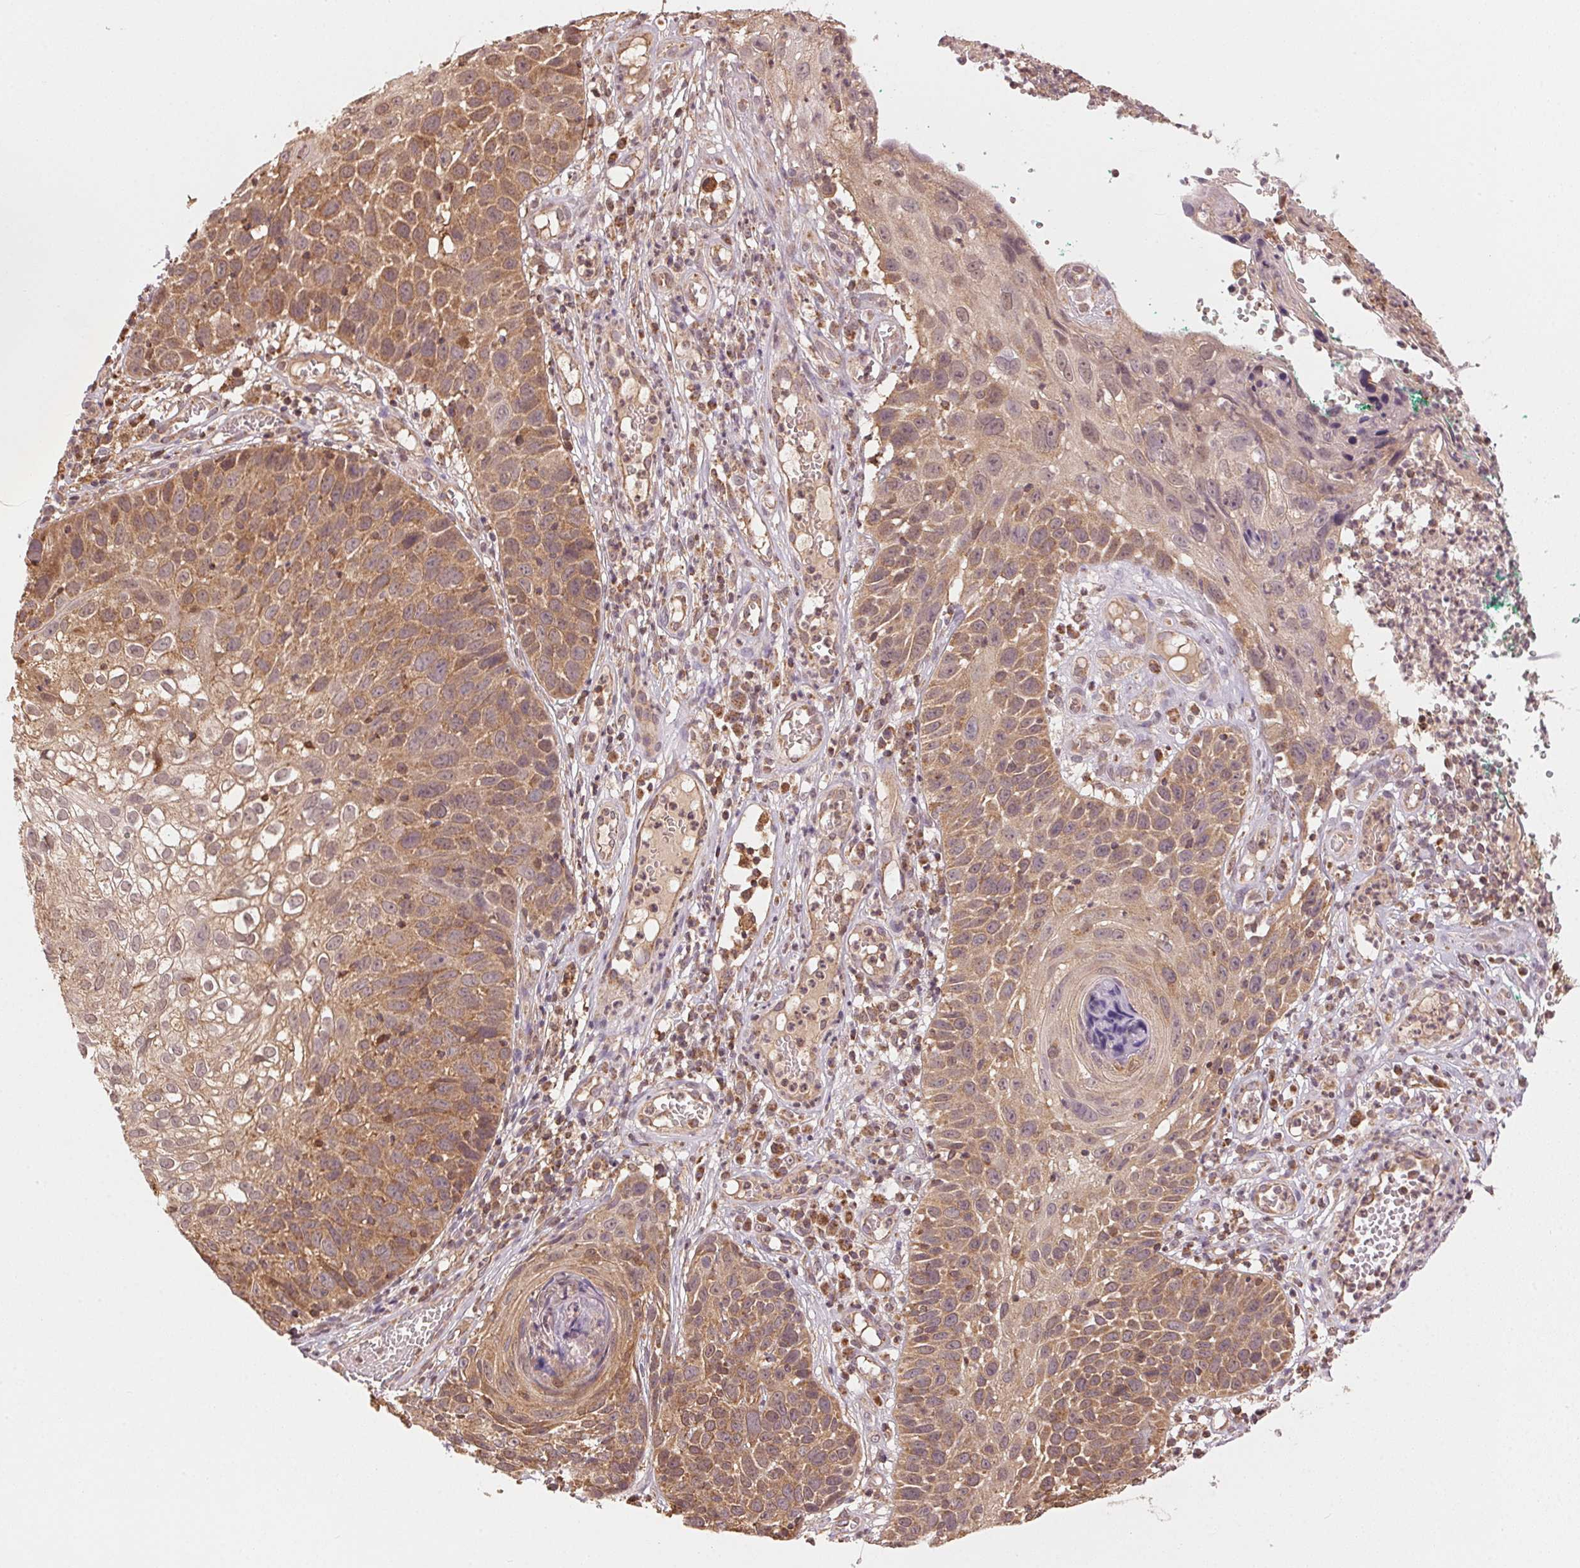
{"staining": {"intensity": "moderate", "quantity": ">75%", "location": "cytoplasmic/membranous"}, "tissue": "skin cancer", "cell_type": "Tumor cells", "image_type": "cancer", "snomed": [{"axis": "morphology", "description": "Squamous cell carcinoma, NOS"}, {"axis": "topography", "description": "Skin"}], "caption": "An immunohistochemistry photomicrograph of neoplastic tissue is shown. Protein staining in brown shows moderate cytoplasmic/membranous positivity in skin cancer (squamous cell carcinoma) within tumor cells. The protein of interest is shown in brown color, while the nuclei are stained blue.", "gene": "ARHGAP6", "patient": {"sex": "male", "age": 92}}